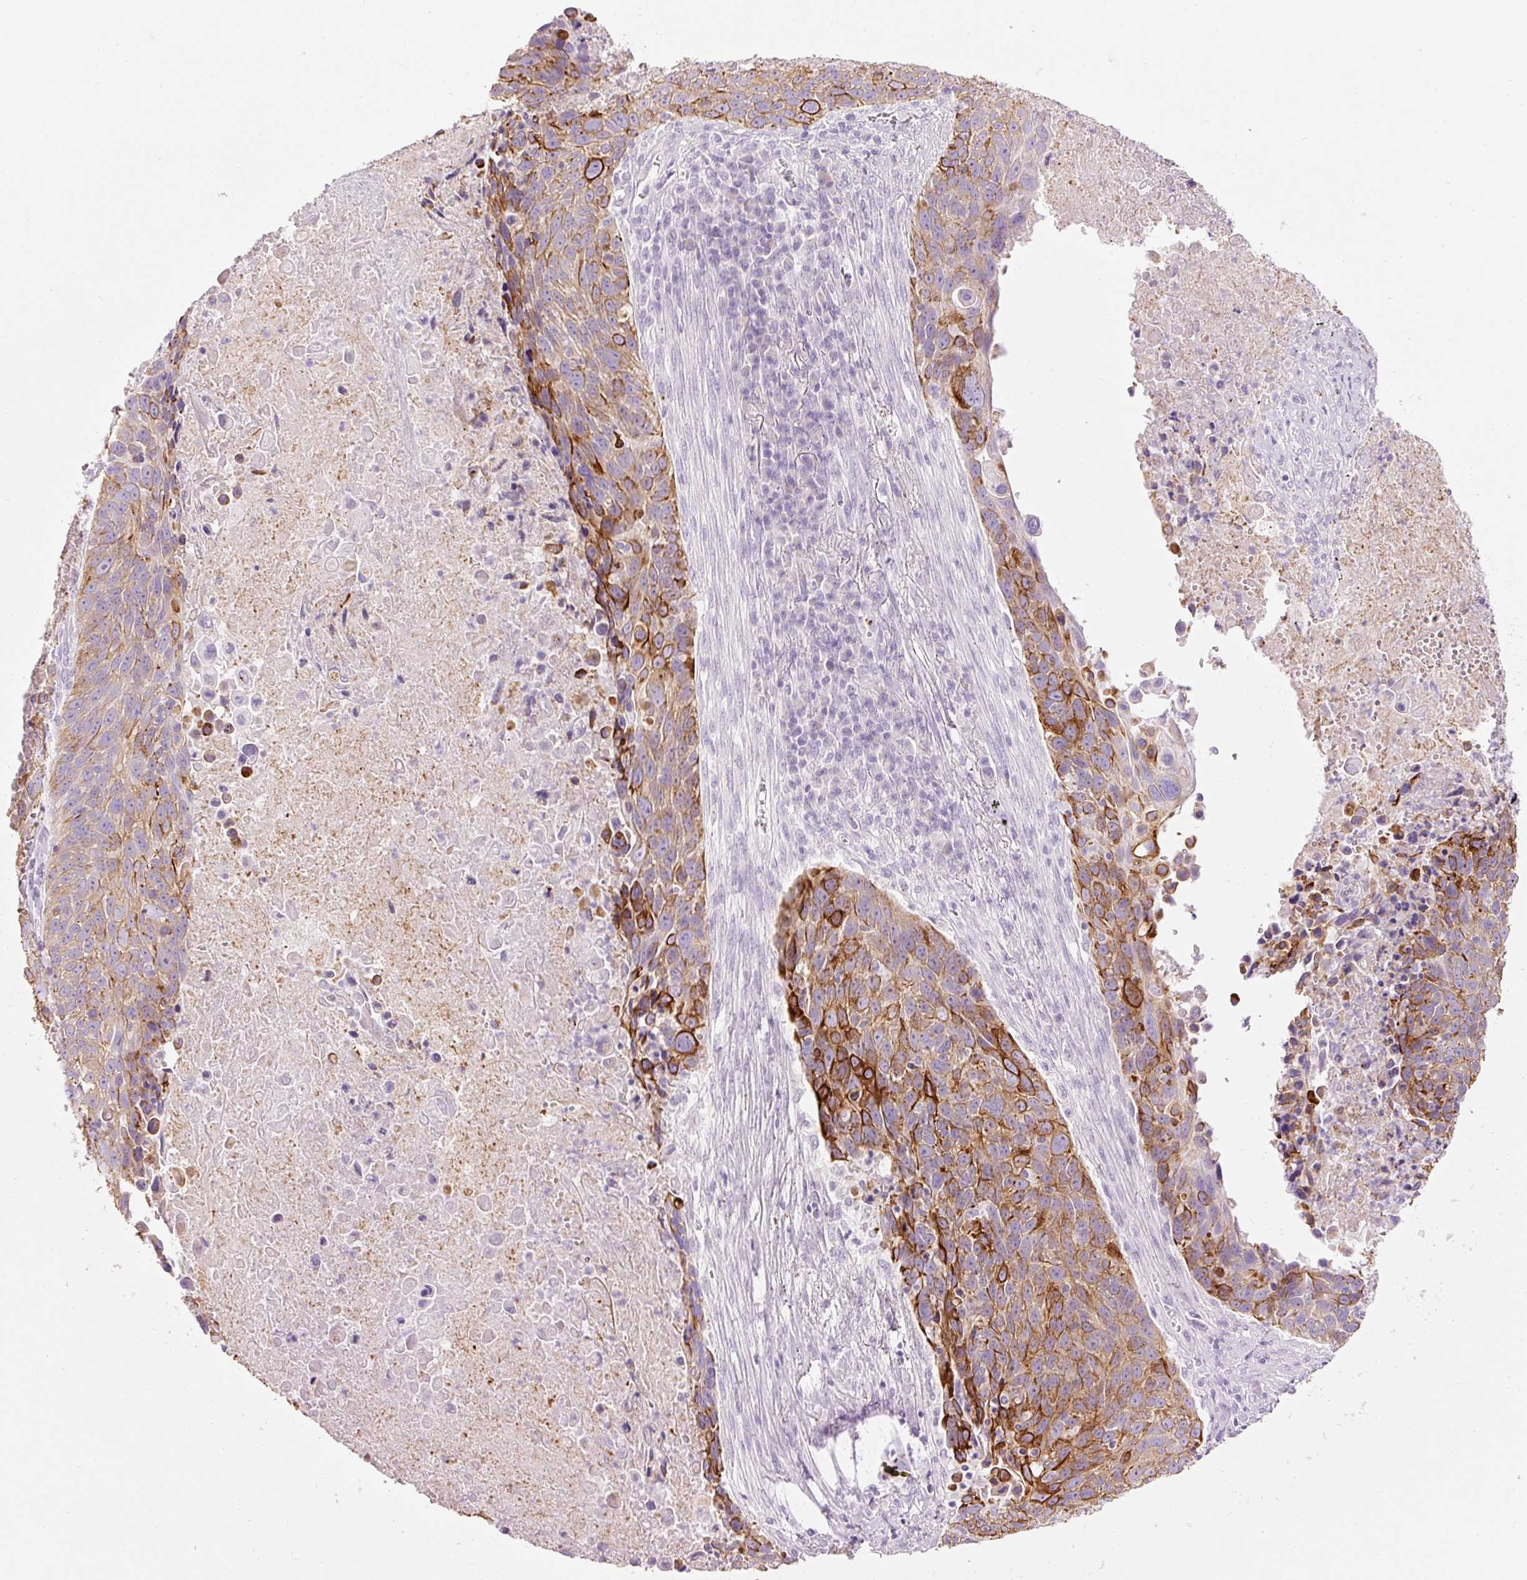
{"staining": {"intensity": "strong", "quantity": "25%-75%", "location": "cytoplasmic/membranous"}, "tissue": "lung cancer", "cell_type": "Tumor cells", "image_type": "cancer", "snomed": [{"axis": "morphology", "description": "Squamous cell carcinoma, NOS"}, {"axis": "topography", "description": "Lung"}], "caption": "Immunohistochemical staining of lung cancer (squamous cell carcinoma) displays high levels of strong cytoplasmic/membranous protein positivity in about 25%-75% of tumor cells. (brown staining indicates protein expression, while blue staining denotes nuclei).", "gene": "CARD16", "patient": {"sex": "male", "age": 78}}